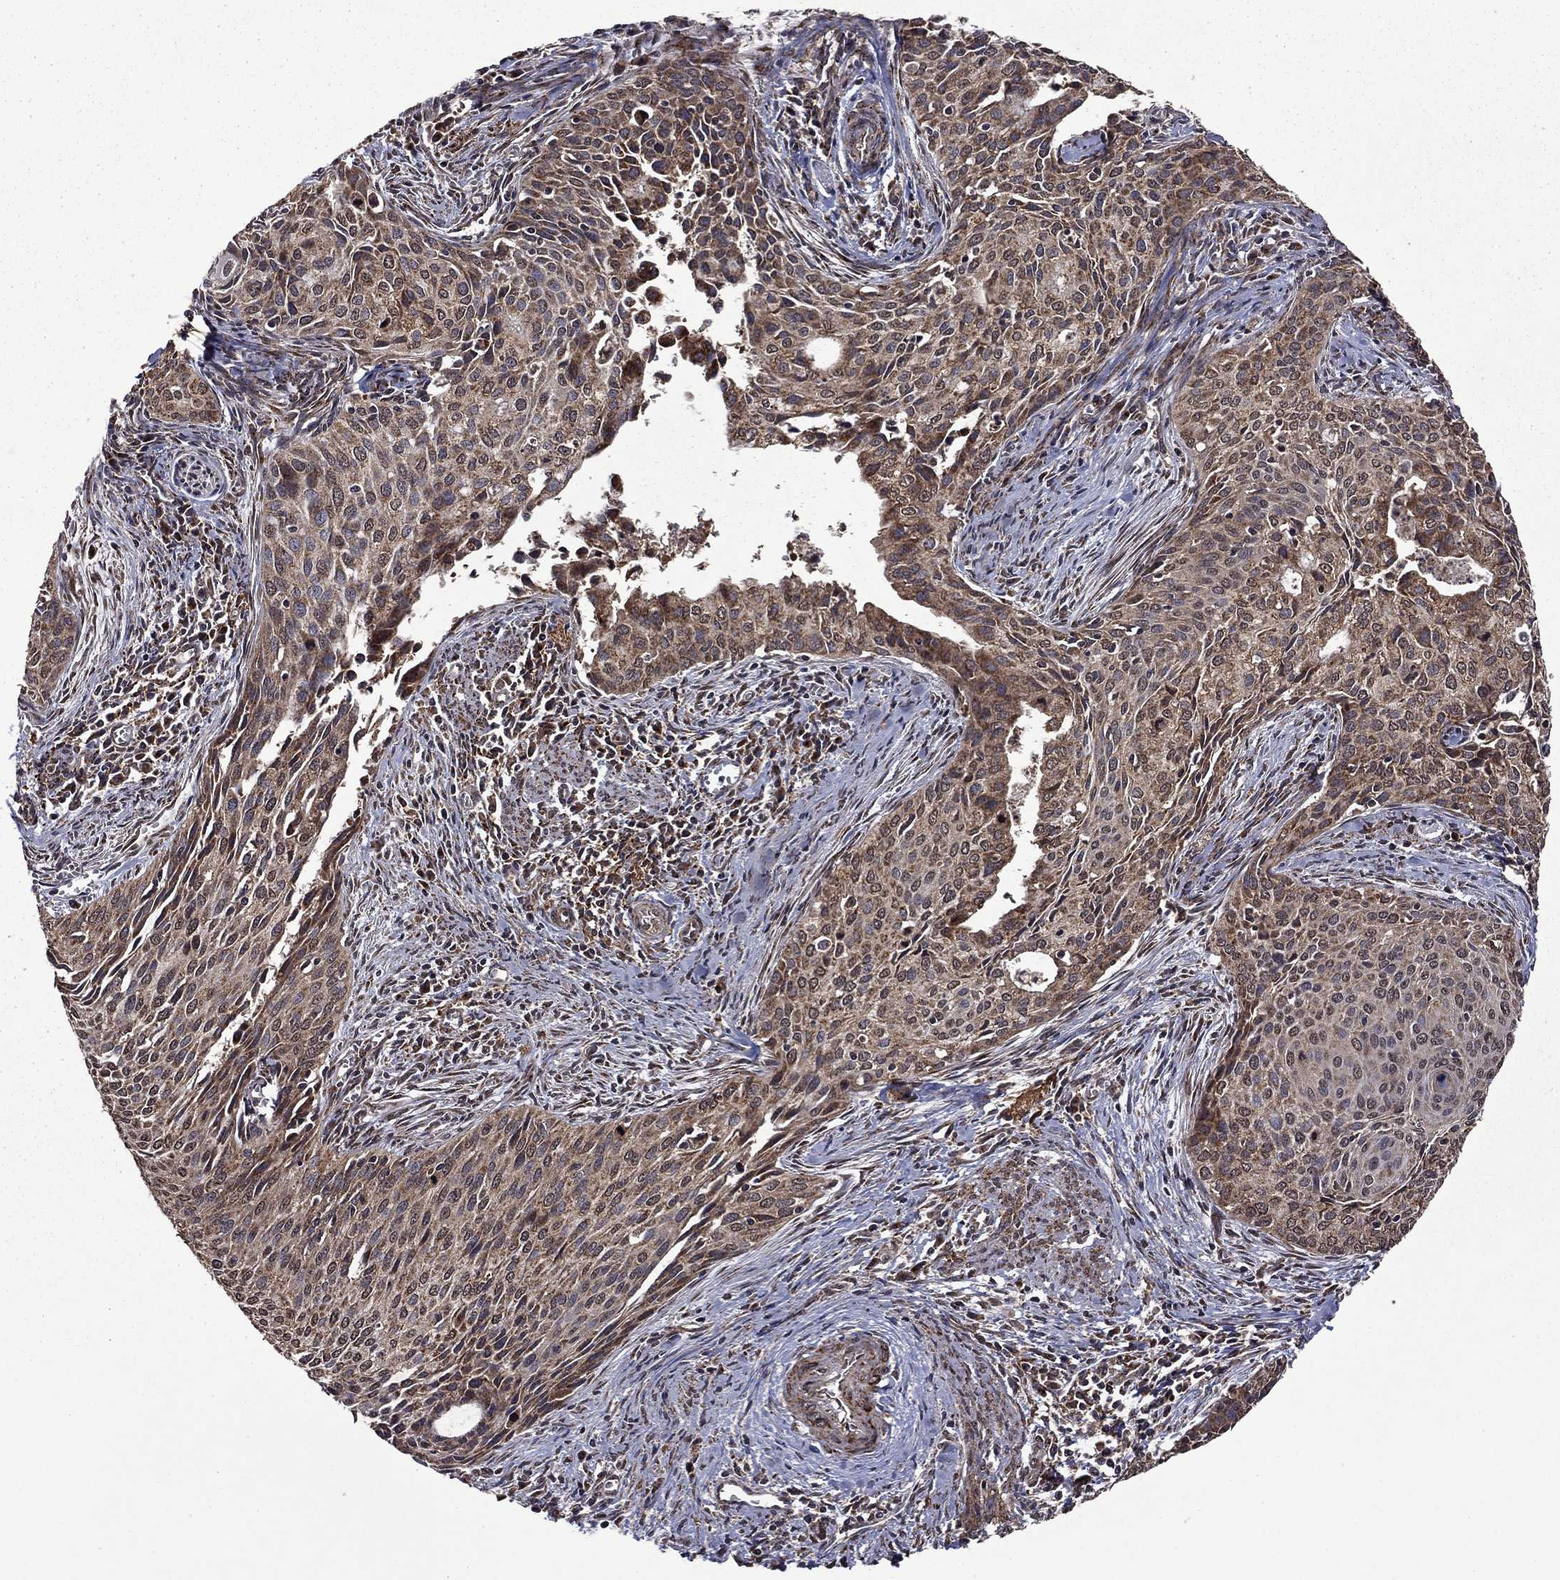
{"staining": {"intensity": "moderate", "quantity": ">75%", "location": "cytoplasmic/membranous"}, "tissue": "cervical cancer", "cell_type": "Tumor cells", "image_type": "cancer", "snomed": [{"axis": "morphology", "description": "Squamous cell carcinoma, NOS"}, {"axis": "topography", "description": "Cervix"}], "caption": "Immunohistochemical staining of squamous cell carcinoma (cervical) displays moderate cytoplasmic/membranous protein positivity in approximately >75% of tumor cells.", "gene": "ITM2B", "patient": {"sex": "female", "age": 29}}